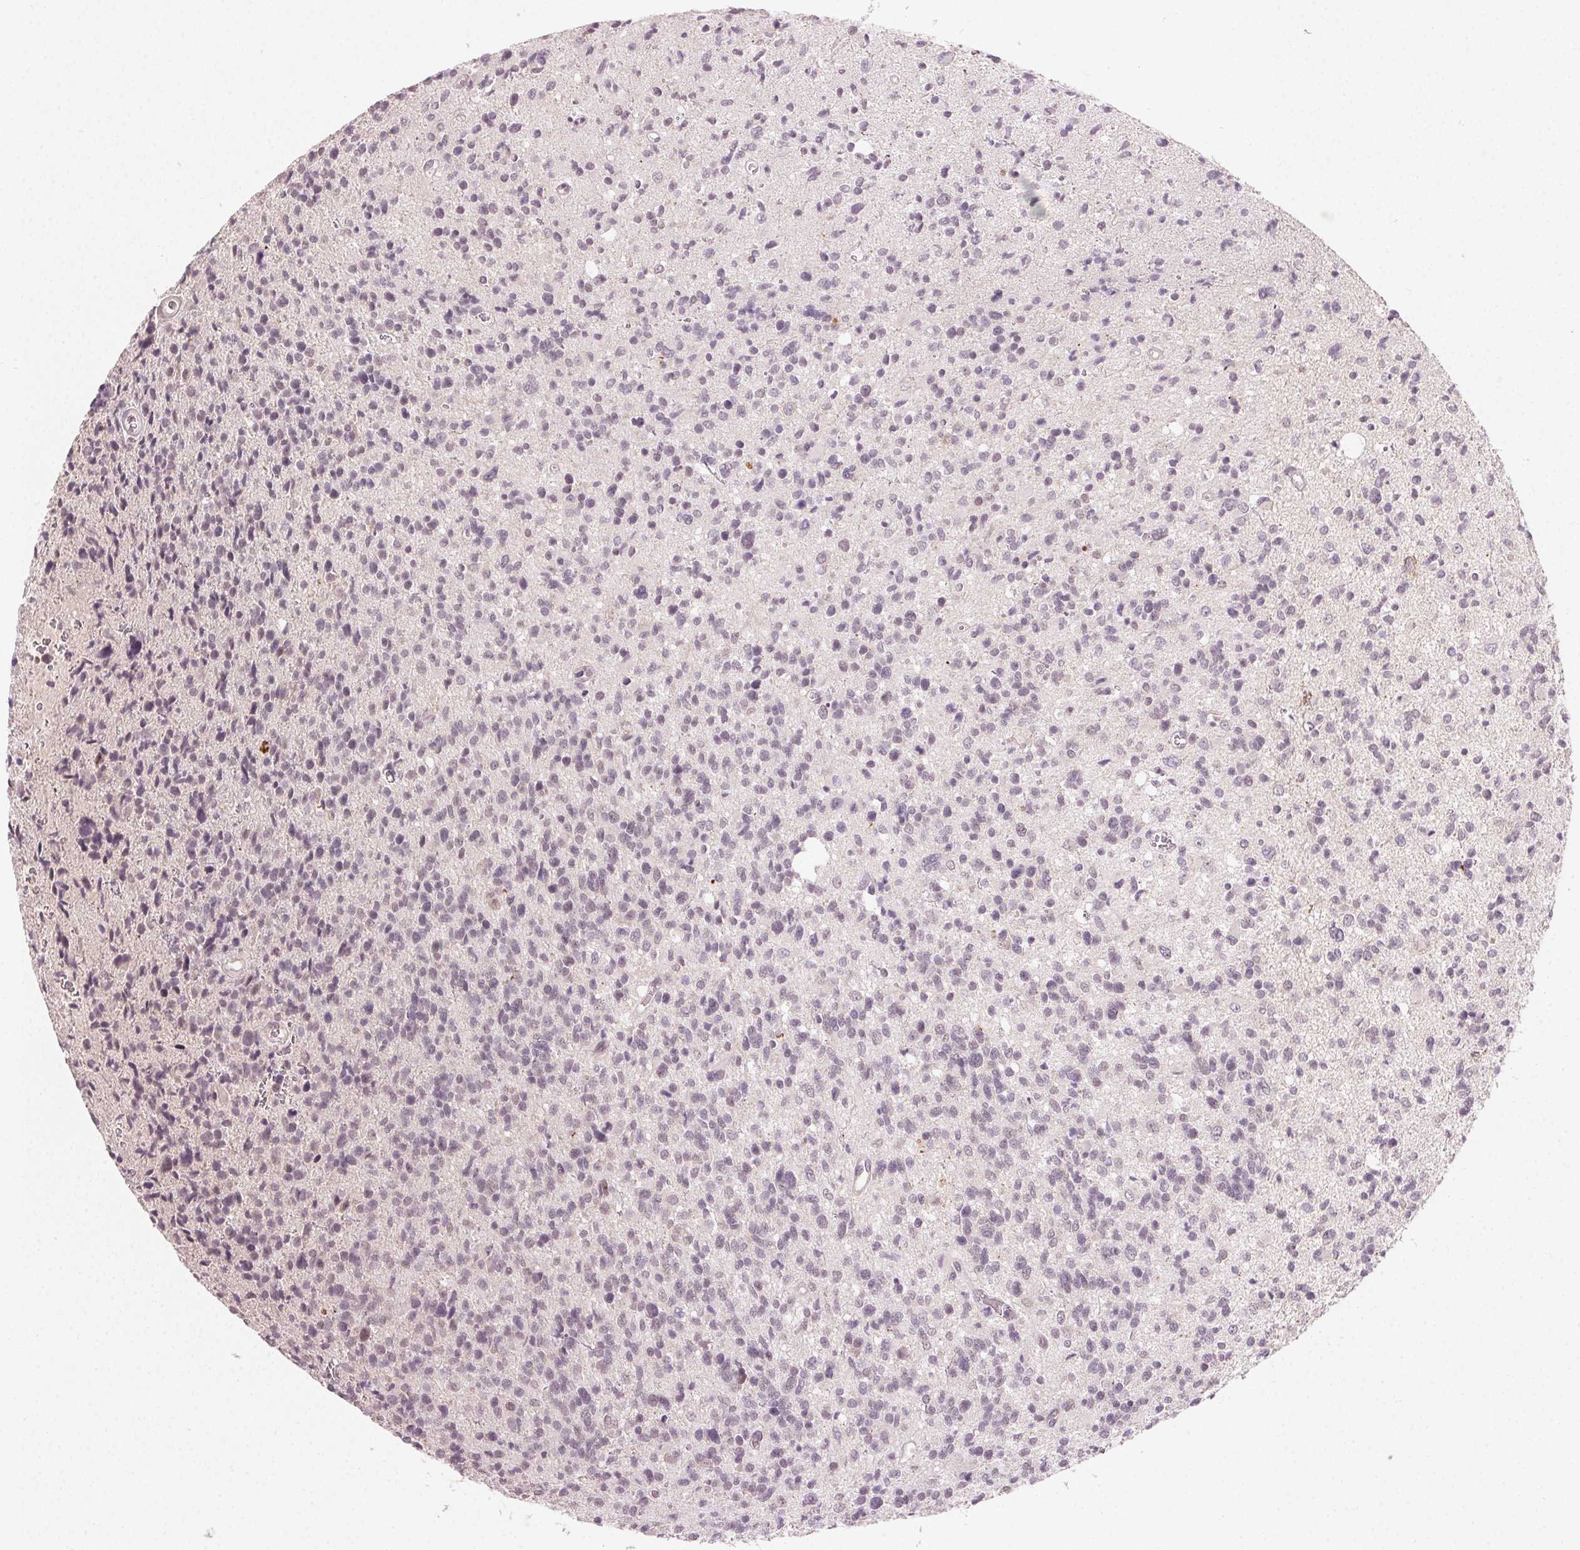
{"staining": {"intensity": "negative", "quantity": "none", "location": "none"}, "tissue": "glioma", "cell_type": "Tumor cells", "image_type": "cancer", "snomed": [{"axis": "morphology", "description": "Glioma, malignant, High grade"}, {"axis": "topography", "description": "Brain"}], "caption": "DAB immunohistochemical staining of human glioma exhibits no significant positivity in tumor cells.", "gene": "TUB", "patient": {"sex": "male", "age": 29}}